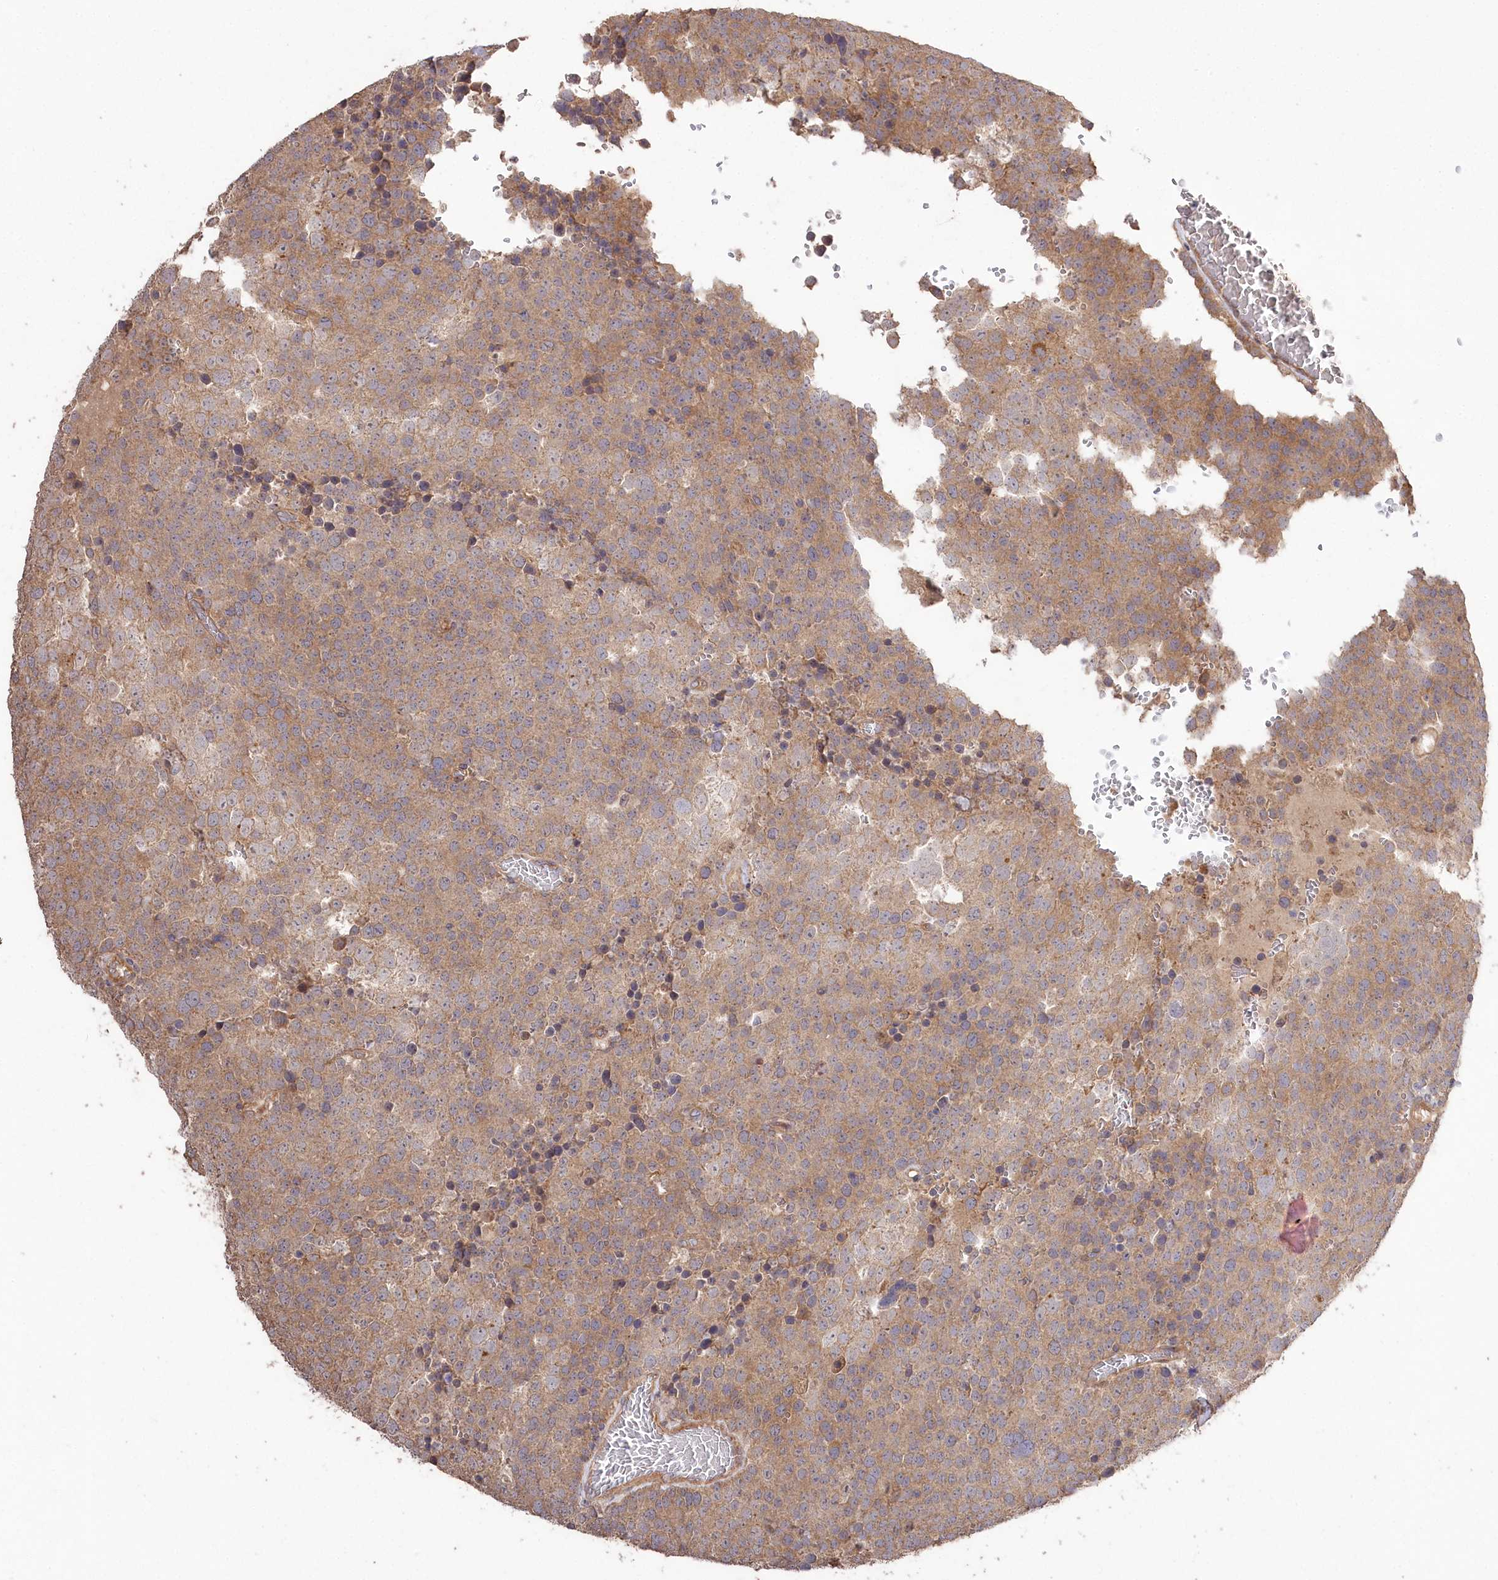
{"staining": {"intensity": "moderate", "quantity": ">75%", "location": "cytoplasmic/membranous"}, "tissue": "testis cancer", "cell_type": "Tumor cells", "image_type": "cancer", "snomed": [{"axis": "morphology", "description": "Seminoma, NOS"}, {"axis": "topography", "description": "Testis"}], "caption": "High-magnification brightfield microscopy of testis seminoma stained with DAB (brown) and counterstained with hematoxylin (blue). tumor cells exhibit moderate cytoplasmic/membranous positivity is identified in approximately>75% of cells. (Brightfield microscopy of DAB IHC at high magnification).", "gene": "PRSS53", "patient": {"sex": "male", "age": 71}}